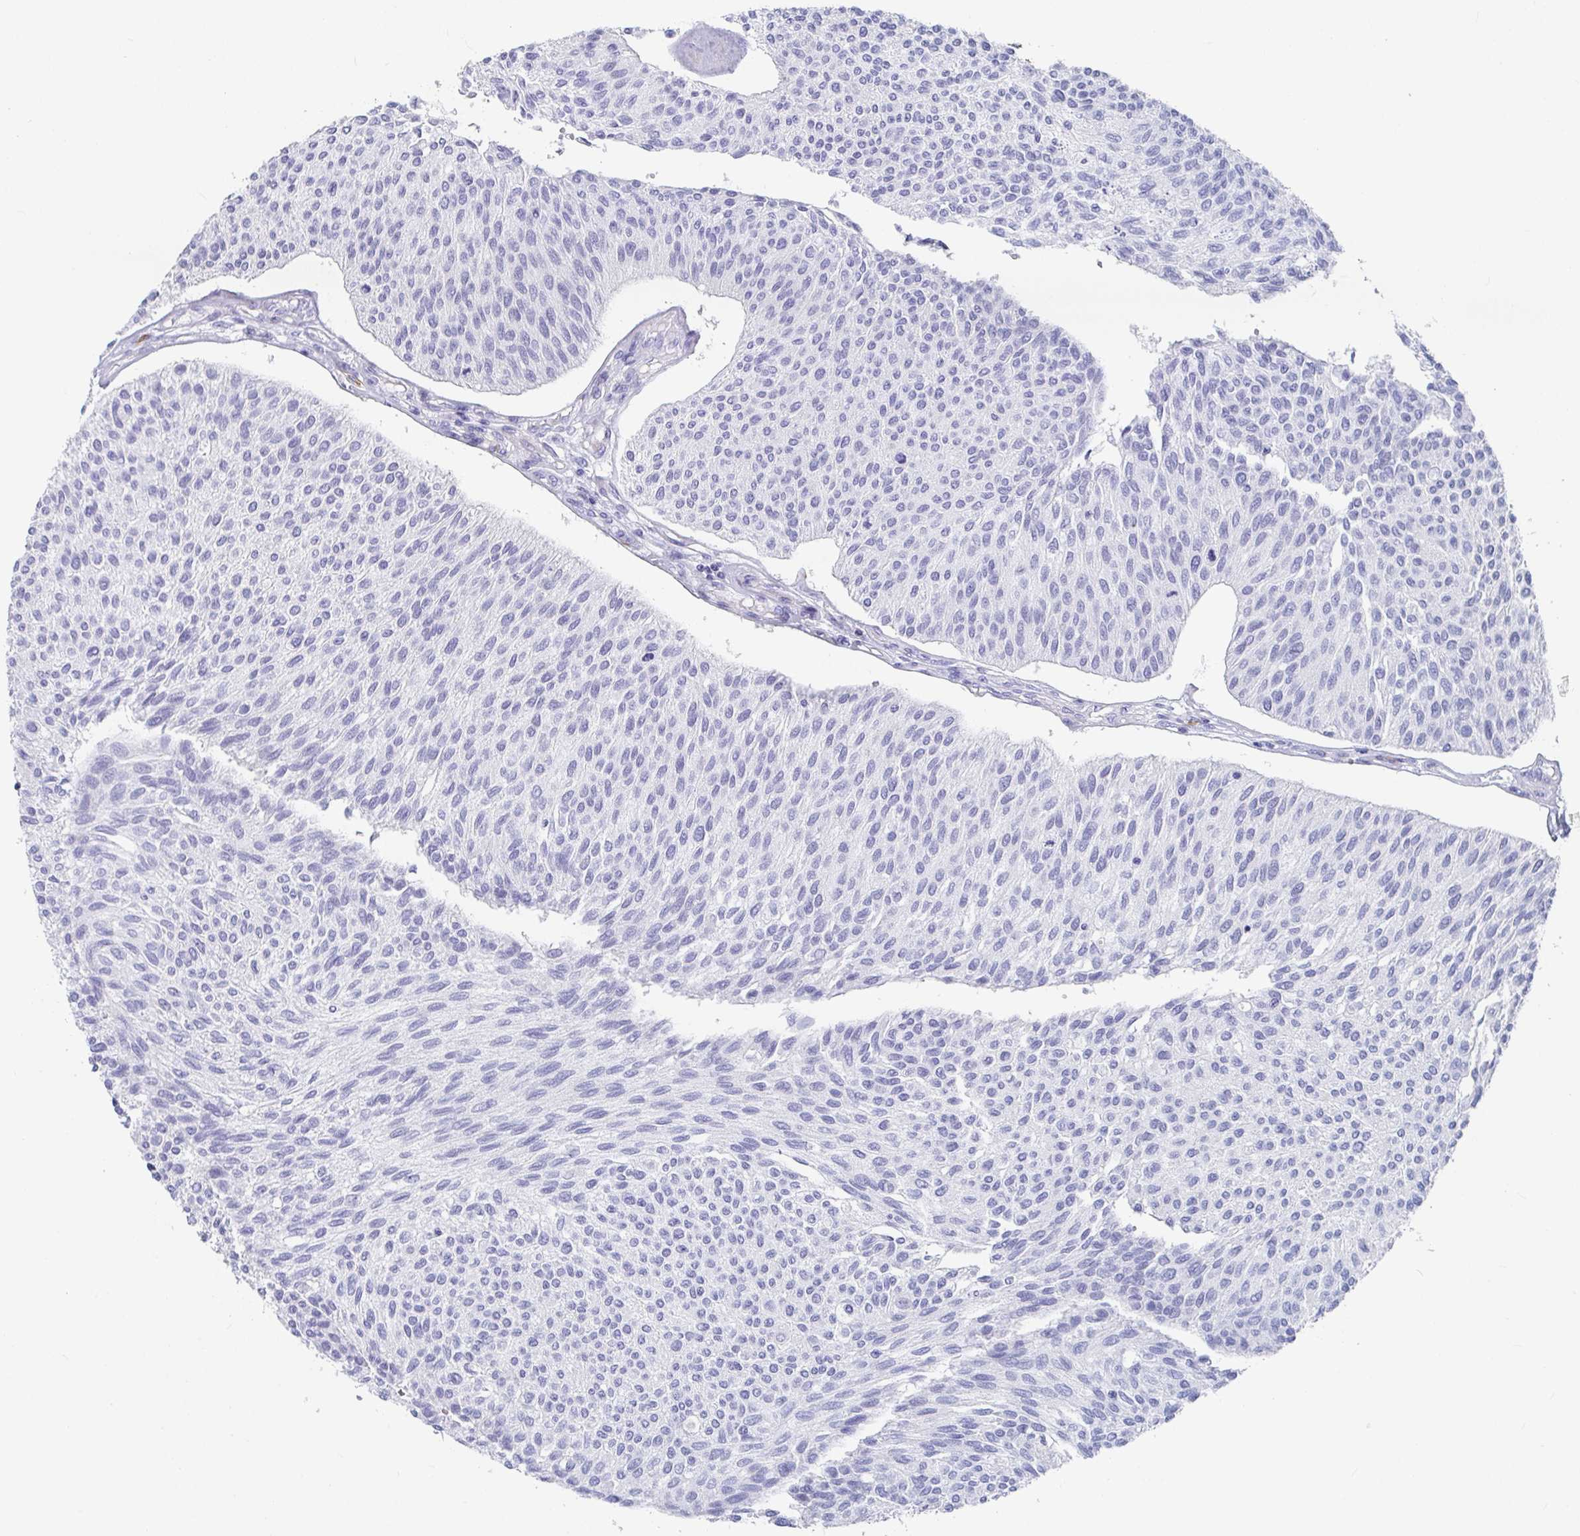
{"staining": {"intensity": "negative", "quantity": "none", "location": "none"}, "tissue": "urothelial cancer", "cell_type": "Tumor cells", "image_type": "cancer", "snomed": [{"axis": "morphology", "description": "Urothelial carcinoma, NOS"}, {"axis": "topography", "description": "Urinary bladder"}], "caption": "Tumor cells are negative for brown protein staining in transitional cell carcinoma. Brightfield microscopy of IHC stained with DAB (brown) and hematoxylin (blue), captured at high magnification.", "gene": "PLA2G1B", "patient": {"sex": "male", "age": 55}}